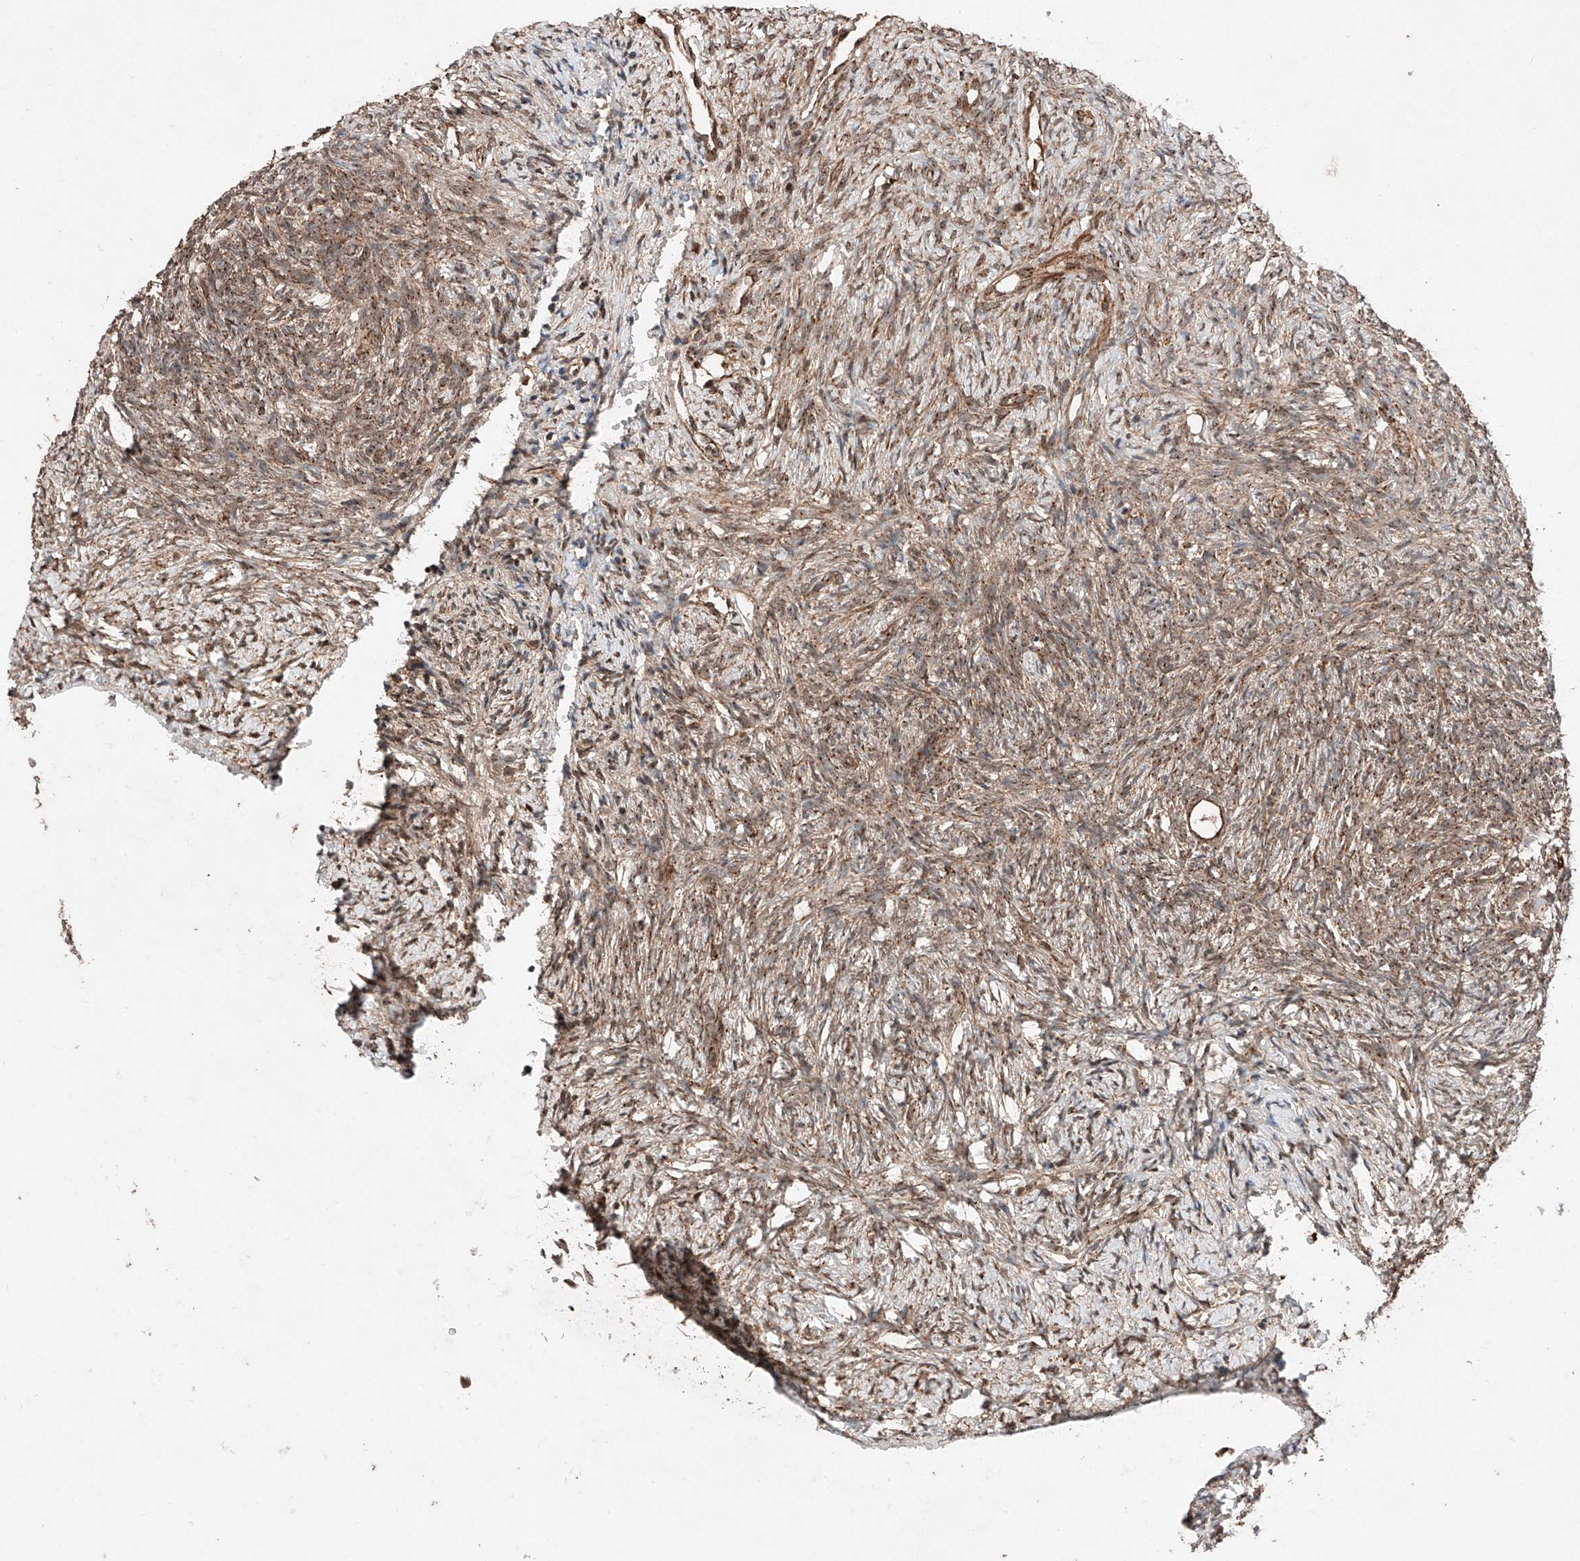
{"staining": {"intensity": "strong", "quantity": ">75%", "location": "cytoplasmic/membranous"}, "tissue": "ovary", "cell_type": "Follicle cells", "image_type": "normal", "snomed": [{"axis": "morphology", "description": "Normal tissue, NOS"}, {"axis": "topography", "description": "Ovary"}], "caption": "A photomicrograph of ovary stained for a protein reveals strong cytoplasmic/membranous brown staining in follicle cells.", "gene": "ZSCAN29", "patient": {"sex": "female", "age": 41}}